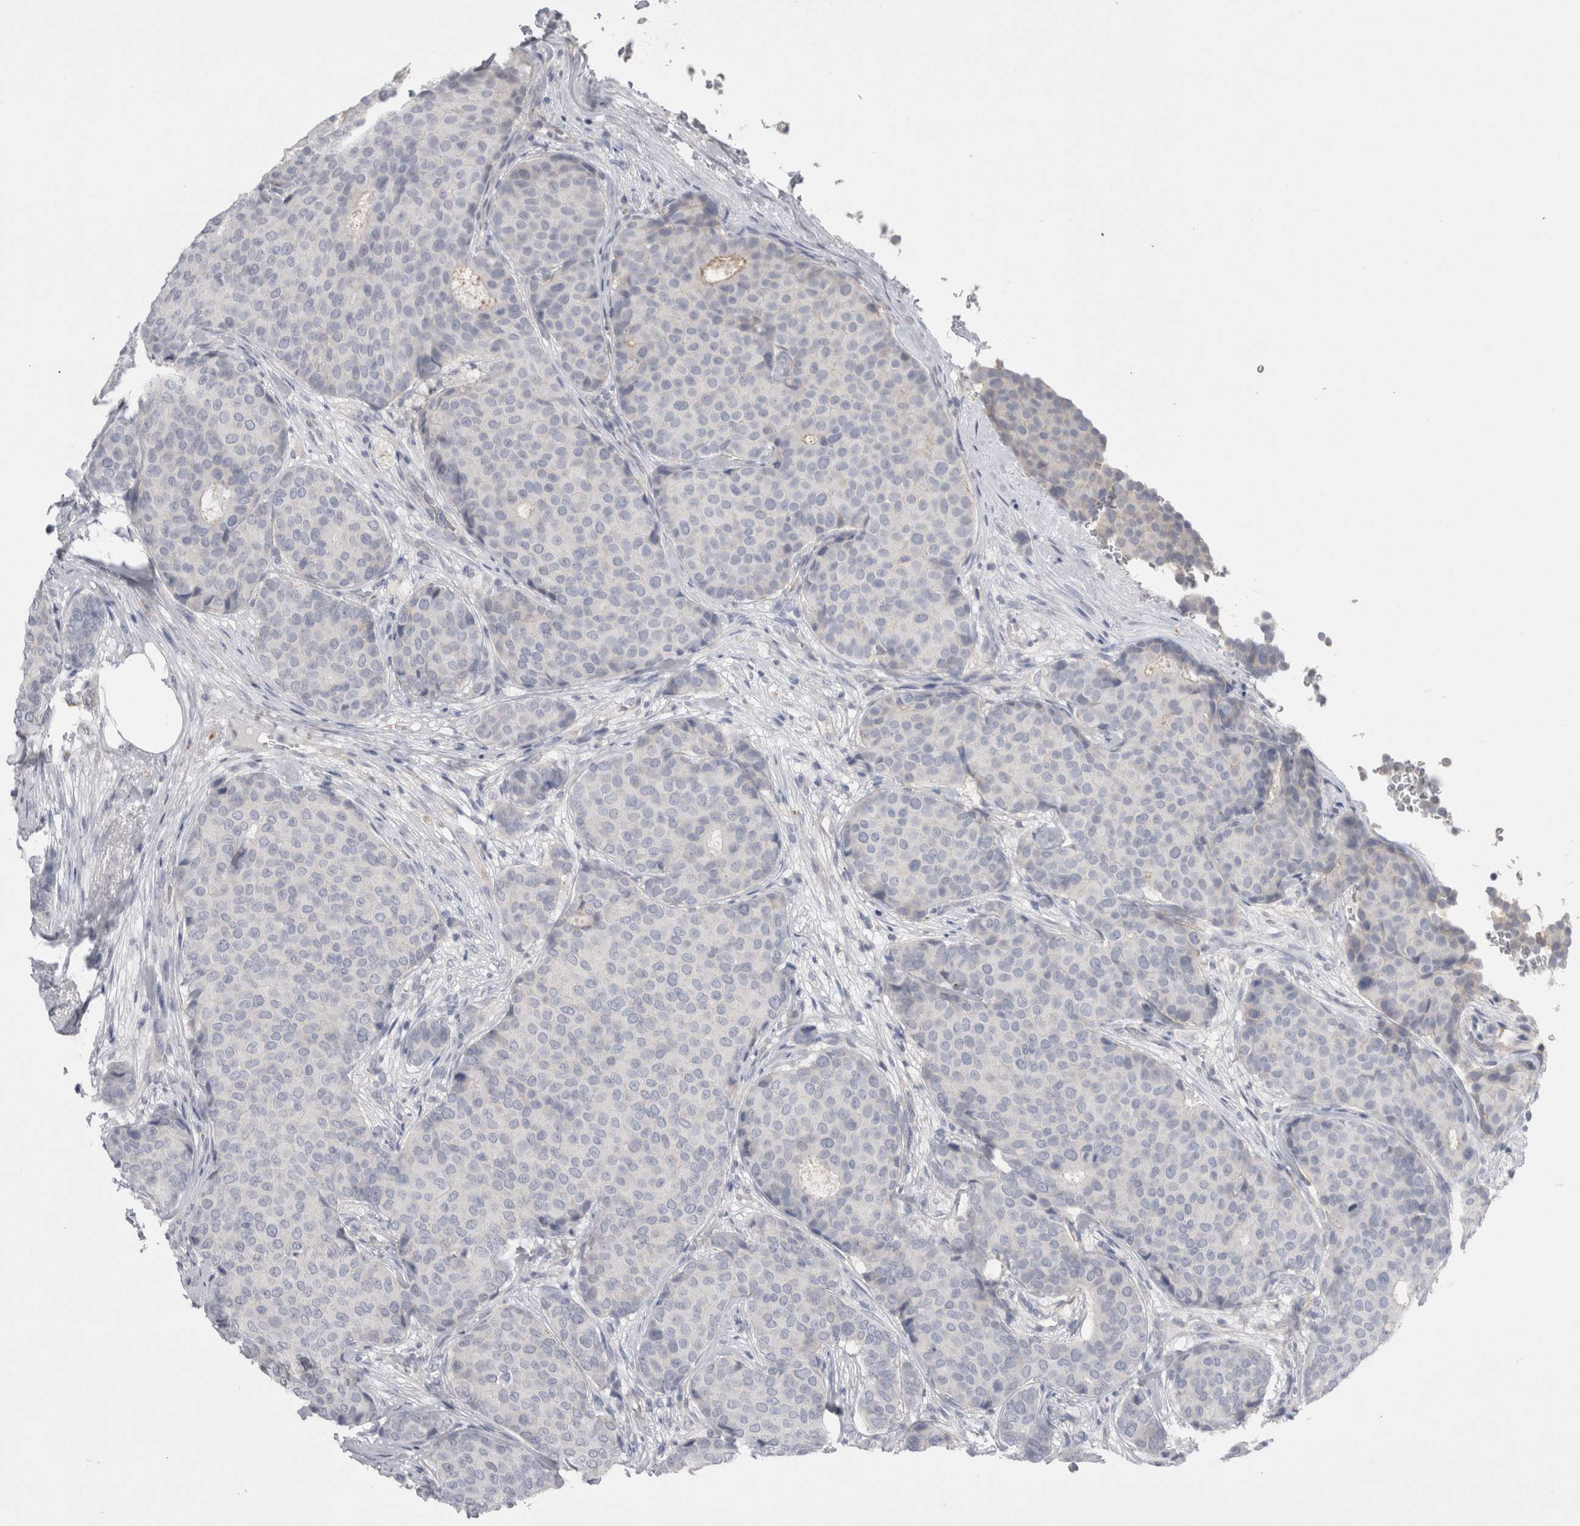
{"staining": {"intensity": "negative", "quantity": "none", "location": "none"}, "tissue": "breast cancer", "cell_type": "Tumor cells", "image_type": "cancer", "snomed": [{"axis": "morphology", "description": "Duct carcinoma"}, {"axis": "topography", "description": "Breast"}], "caption": "The micrograph demonstrates no significant staining in tumor cells of breast cancer (infiltrating ductal carcinoma).", "gene": "EPDR1", "patient": {"sex": "female", "age": 75}}